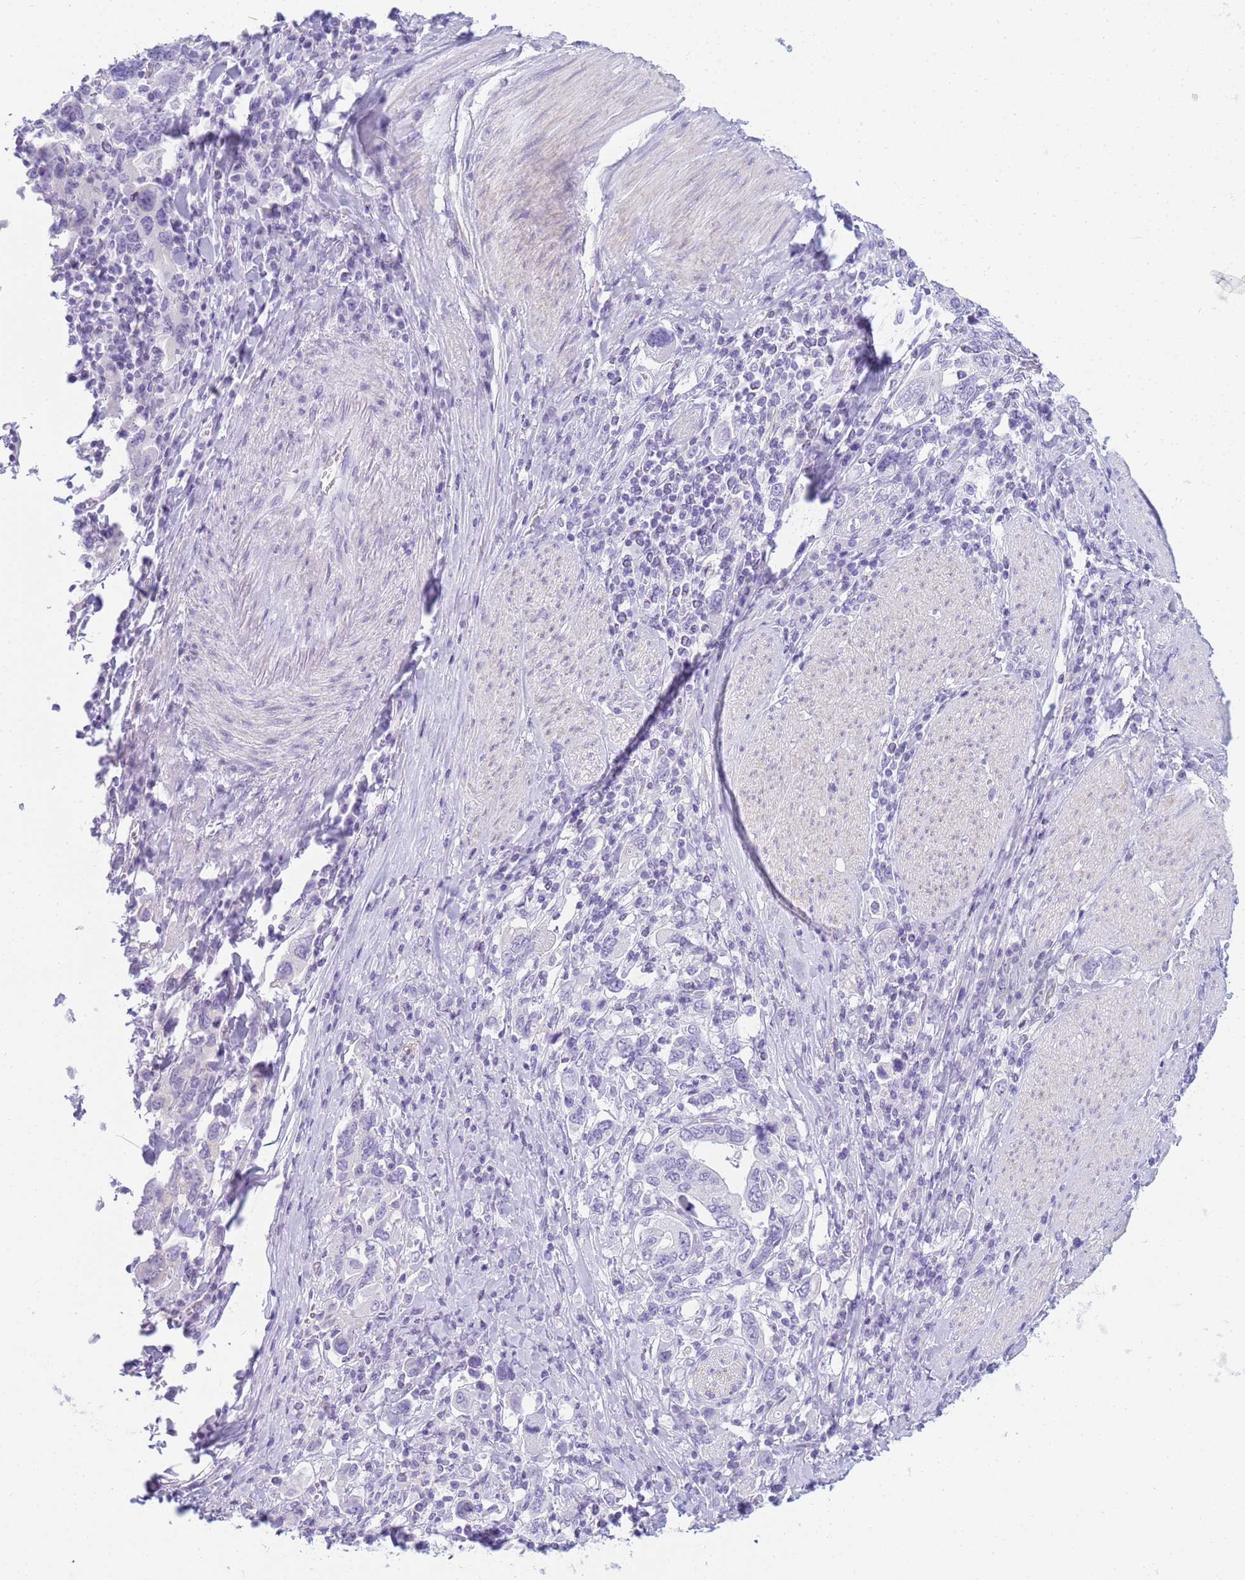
{"staining": {"intensity": "negative", "quantity": "none", "location": "none"}, "tissue": "stomach cancer", "cell_type": "Tumor cells", "image_type": "cancer", "snomed": [{"axis": "morphology", "description": "Adenocarcinoma, NOS"}, {"axis": "topography", "description": "Stomach, upper"}, {"axis": "topography", "description": "Stomach"}], "caption": "Stomach cancer (adenocarcinoma) was stained to show a protein in brown. There is no significant staining in tumor cells.", "gene": "SNX20", "patient": {"sex": "male", "age": 62}}